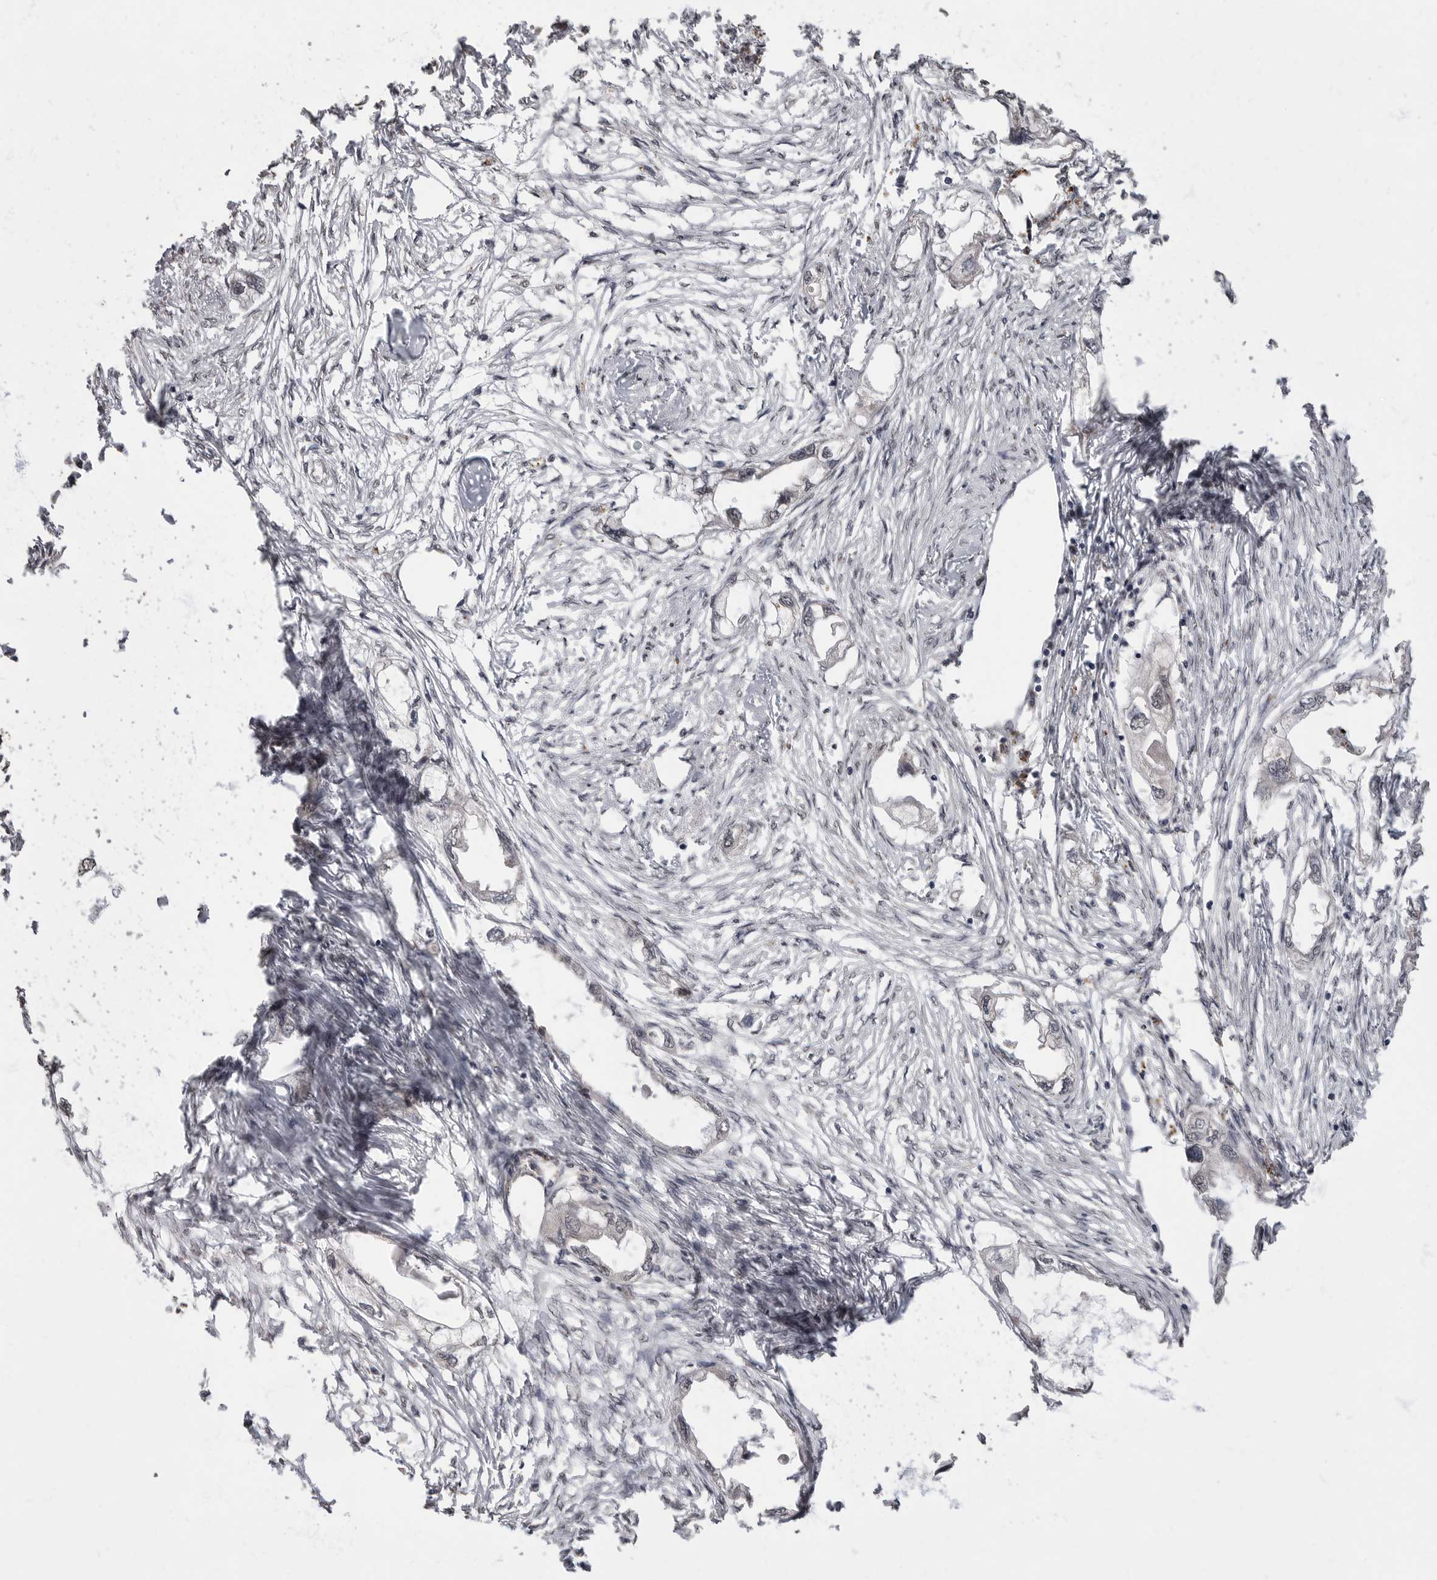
{"staining": {"intensity": "negative", "quantity": "none", "location": "none"}, "tissue": "endometrial cancer", "cell_type": "Tumor cells", "image_type": "cancer", "snomed": [{"axis": "morphology", "description": "Adenocarcinoma, NOS"}, {"axis": "morphology", "description": "Adenocarcinoma, metastatic, NOS"}, {"axis": "topography", "description": "Adipose tissue"}, {"axis": "topography", "description": "Endometrium"}], "caption": "Endometrial cancer (adenocarcinoma) stained for a protein using IHC demonstrates no expression tumor cells.", "gene": "MAFG", "patient": {"sex": "female", "age": 67}}